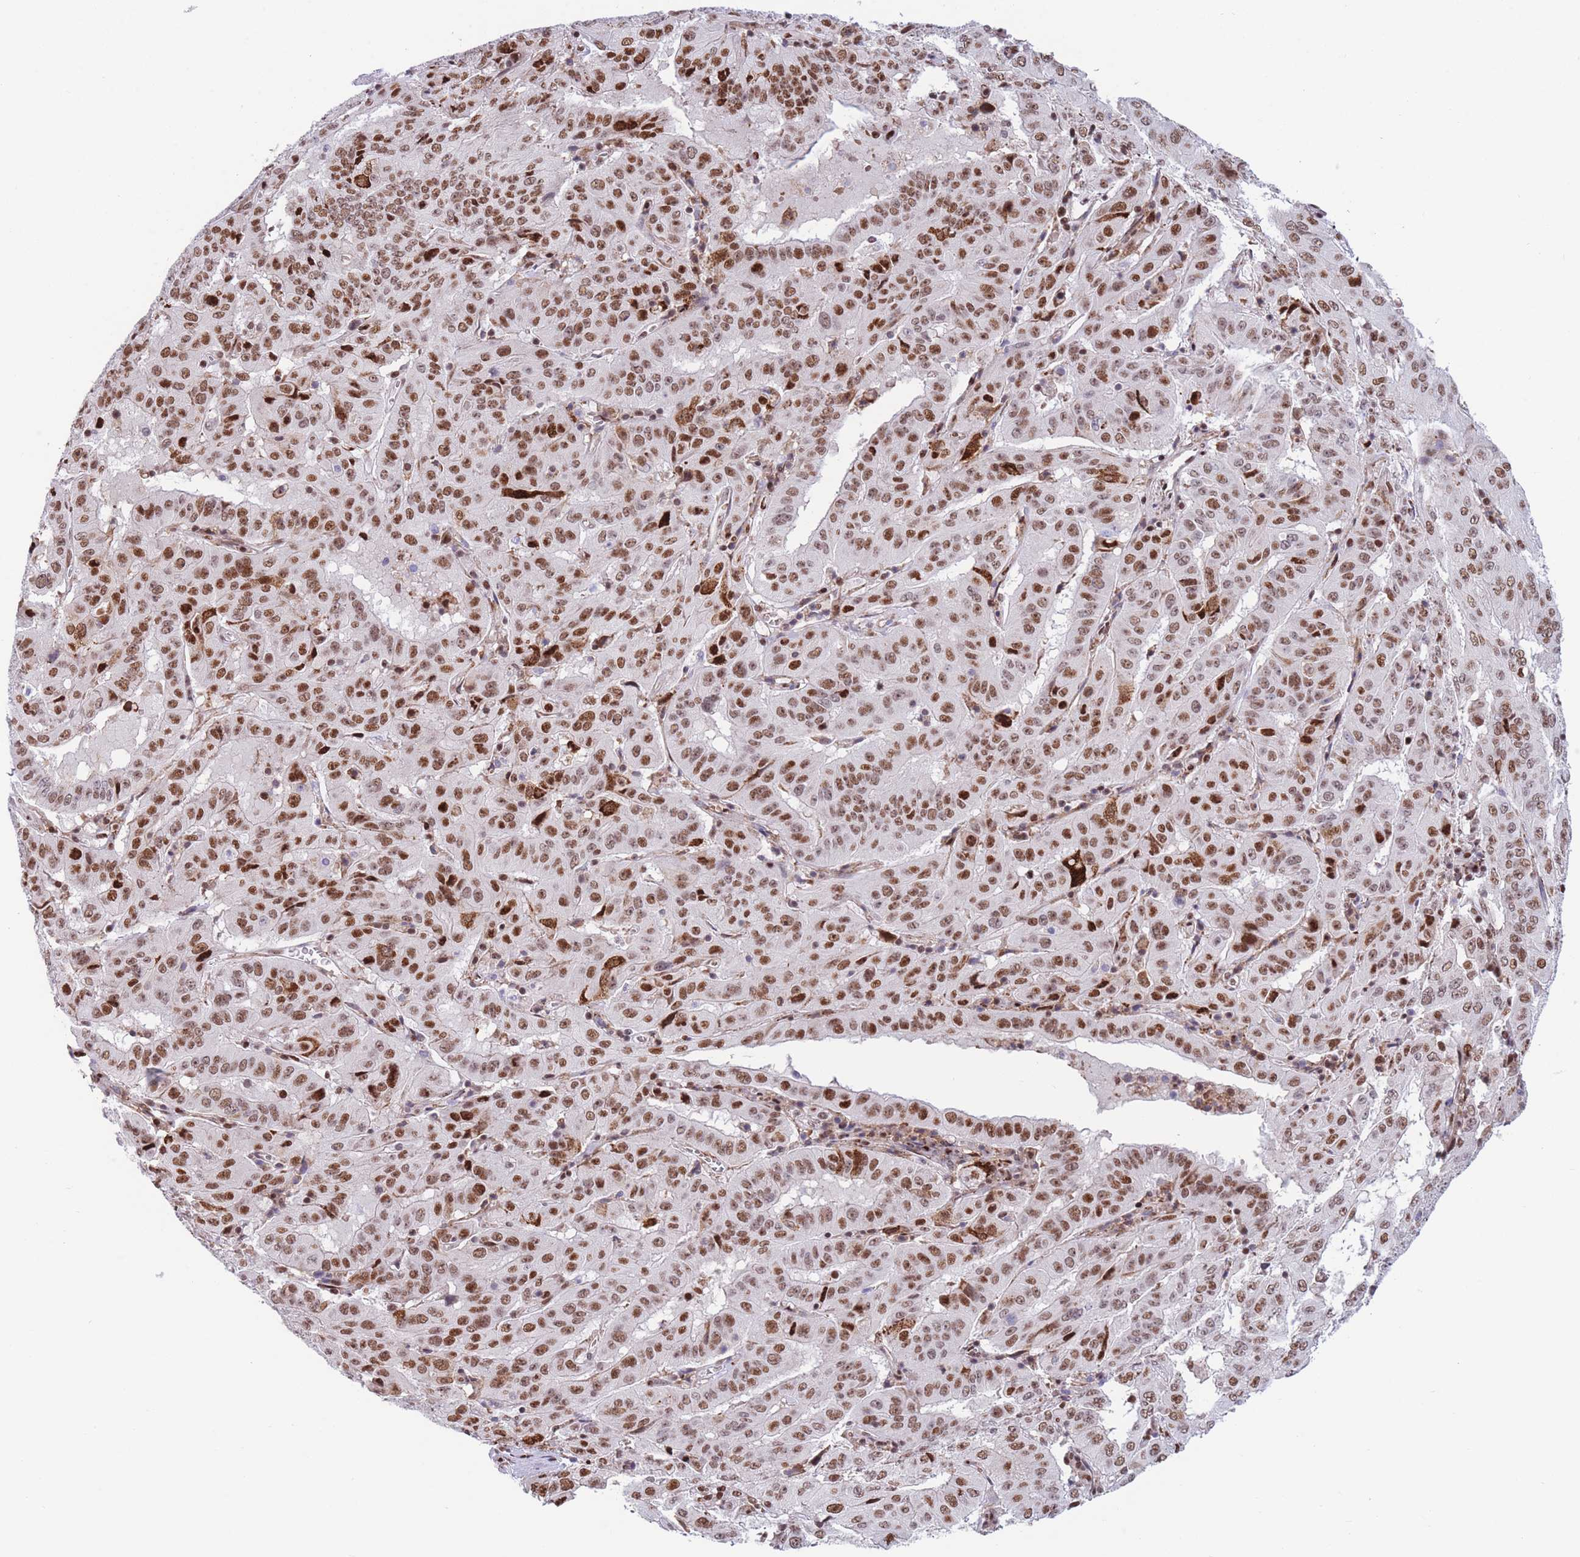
{"staining": {"intensity": "moderate", "quantity": ">75%", "location": "nuclear"}, "tissue": "pancreatic cancer", "cell_type": "Tumor cells", "image_type": "cancer", "snomed": [{"axis": "morphology", "description": "Adenocarcinoma, NOS"}, {"axis": "topography", "description": "Pancreas"}], "caption": "Immunohistochemistry (IHC) photomicrograph of neoplastic tissue: pancreatic cancer stained using immunohistochemistry (IHC) displays medium levels of moderate protein expression localized specifically in the nuclear of tumor cells, appearing as a nuclear brown color.", "gene": "DNAJC3", "patient": {"sex": "male", "age": 63}}